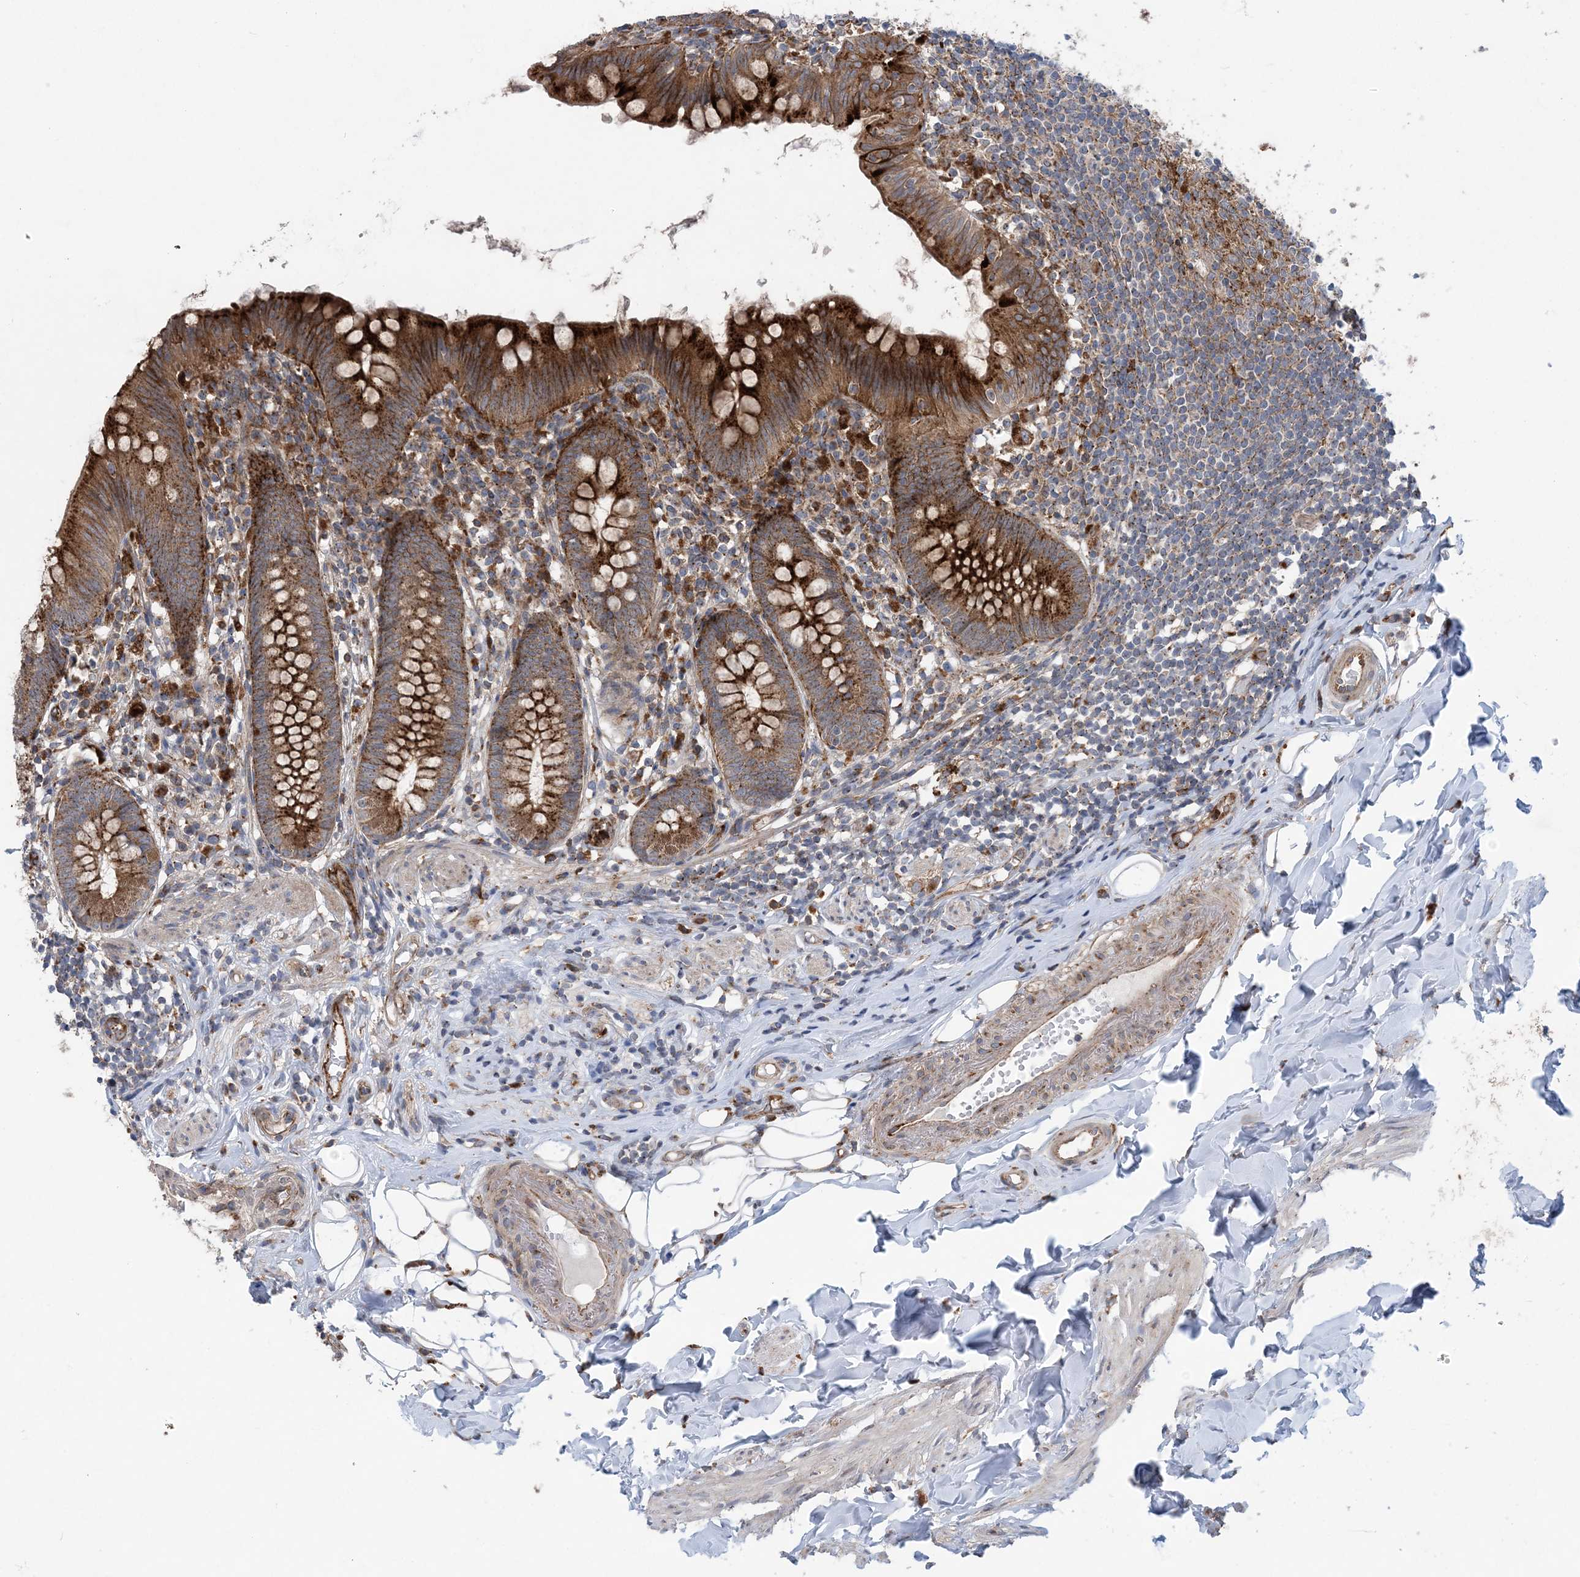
{"staining": {"intensity": "strong", "quantity": ">75%", "location": "cytoplasmic/membranous"}, "tissue": "appendix", "cell_type": "Glandular cells", "image_type": "normal", "snomed": [{"axis": "morphology", "description": "Normal tissue, NOS"}, {"axis": "topography", "description": "Appendix"}], "caption": "Appendix stained with IHC displays strong cytoplasmic/membranous staining in about >75% of glandular cells. (brown staining indicates protein expression, while blue staining denotes nuclei).", "gene": "PTTG1IP", "patient": {"sex": "female", "age": 62}}